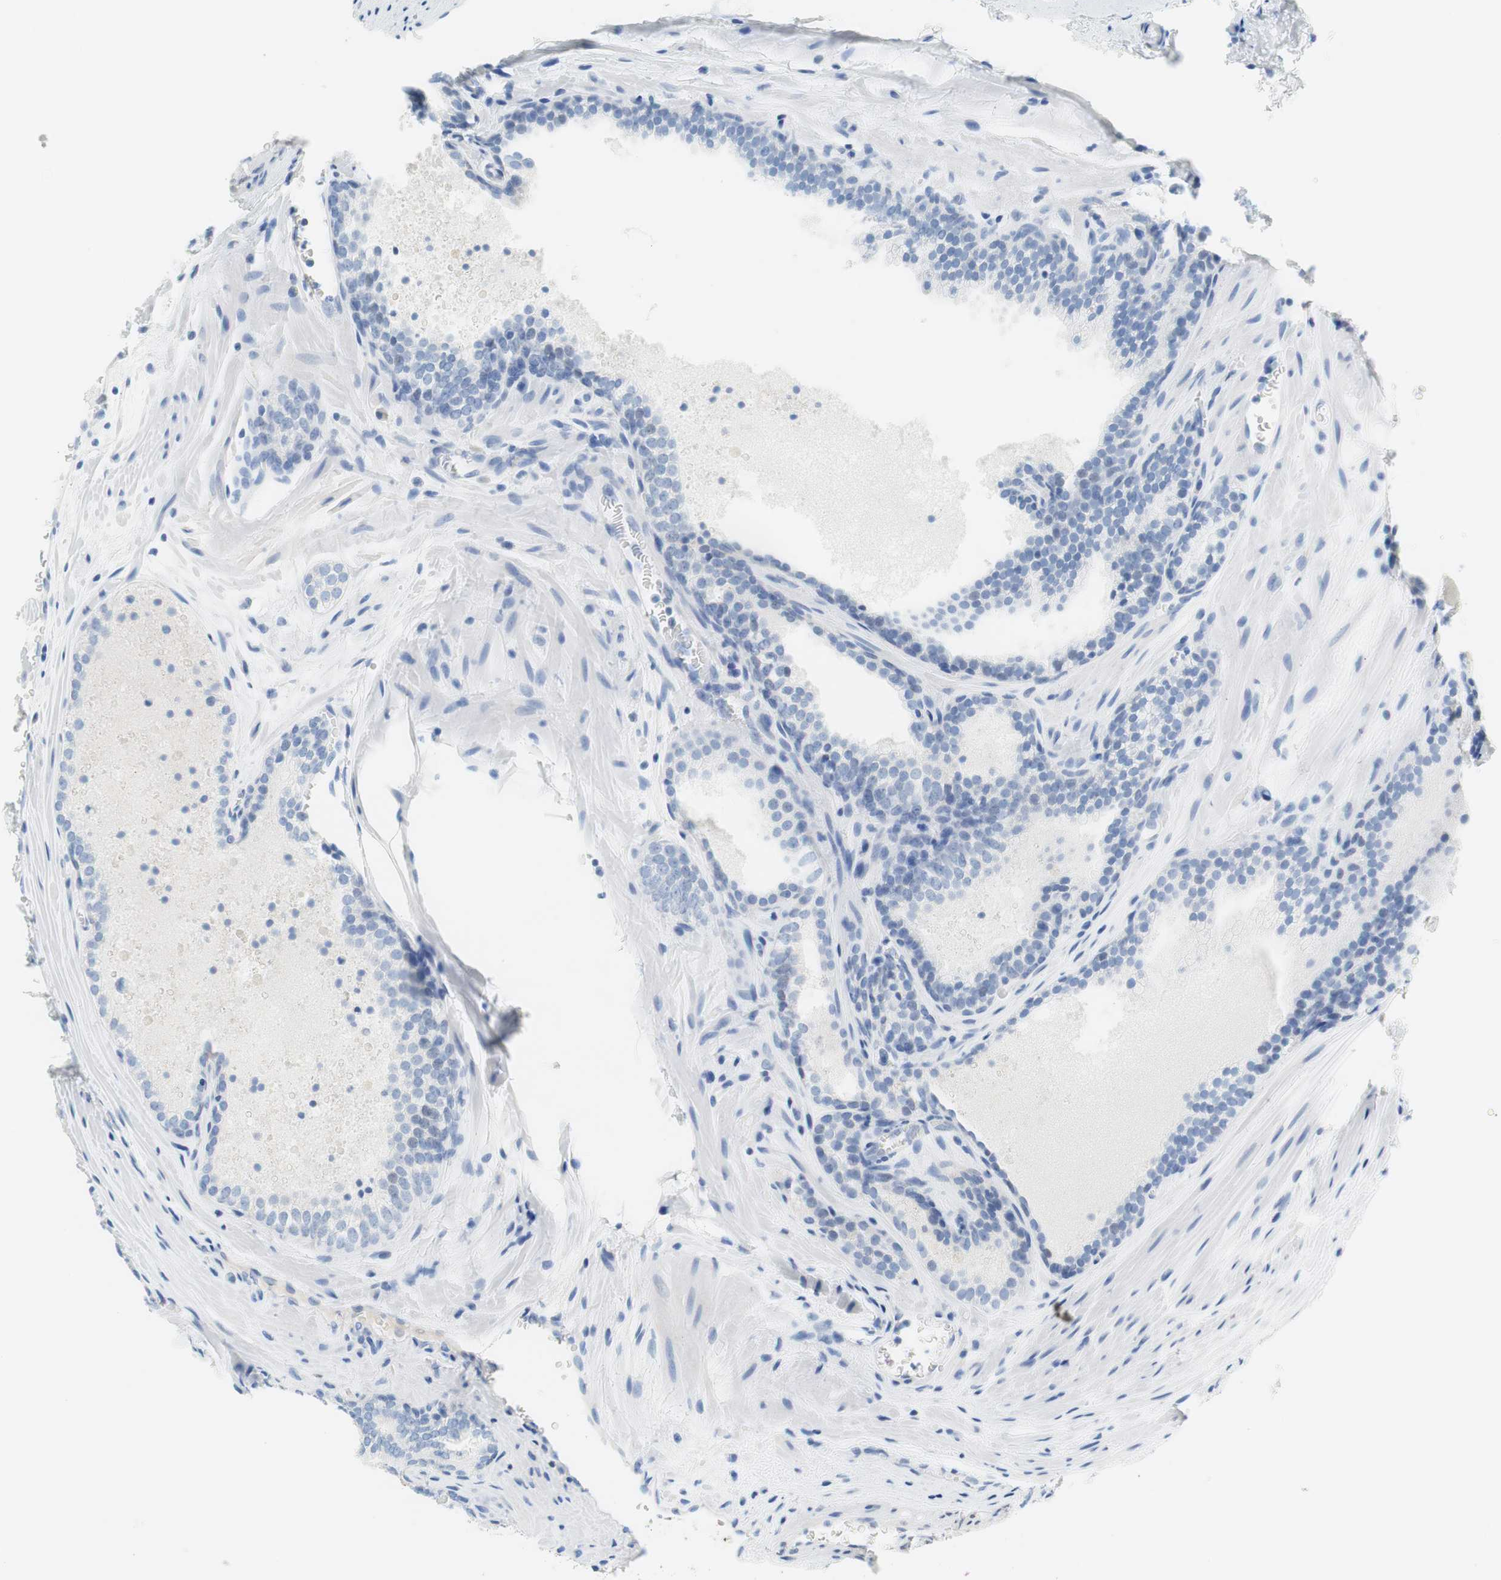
{"staining": {"intensity": "negative", "quantity": "none", "location": "none"}, "tissue": "prostate cancer", "cell_type": "Tumor cells", "image_type": "cancer", "snomed": [{"axis": "morphology", "description": "Adenocarcinoma, Low grade"}, {"axis": "topography", "description": "Prostate"}], "caption": "Tumor cells are negative for brown protein staining in prostate adenocarcinoma (low-grade). The staining was performed using DAB to visualize the protein expression in brown, while the nuclei were stained in blue with hematoxylin (Magnification: 20x).", "gene": "MYH1", "patient": {"sex": "male", "age": 60}}